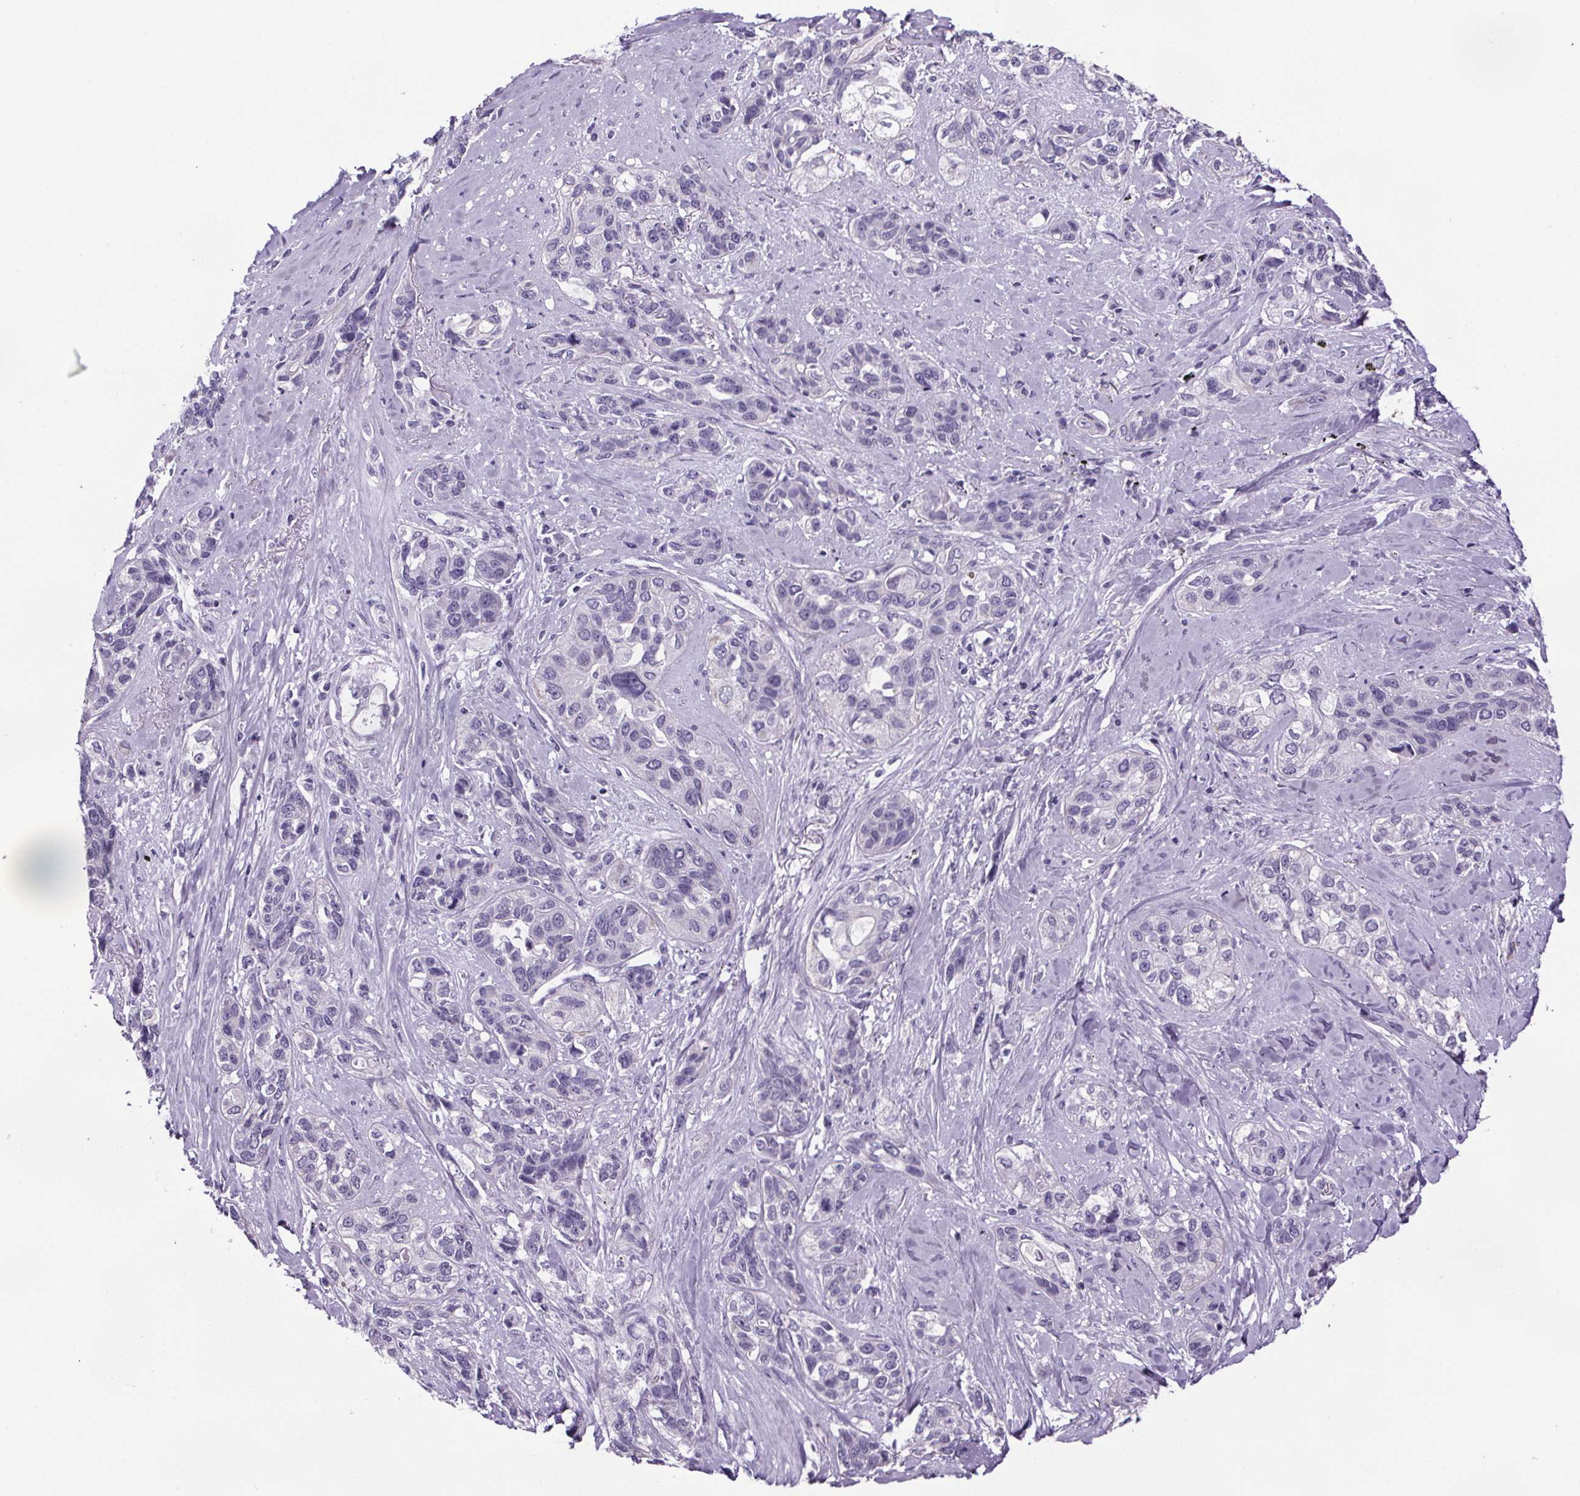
{"staining": {"intensity": "negative", "quantity": "none", "location": "none"}, "tissue": "lung cancer", "cell_type": "Tumor cells", "image_type": "cancer", "snomed": [{"axis": "morphology", "description": "Squamous cell carcinoma, NOS"}, {"axis": "topography", "description": "Lung"}], "caption": "IHC of human squamous cell carcinoma (lung) demonstrates no positivity in tumor cells.", "gene": "CUBN", "patient": {"sex": "female", "age": 70}}